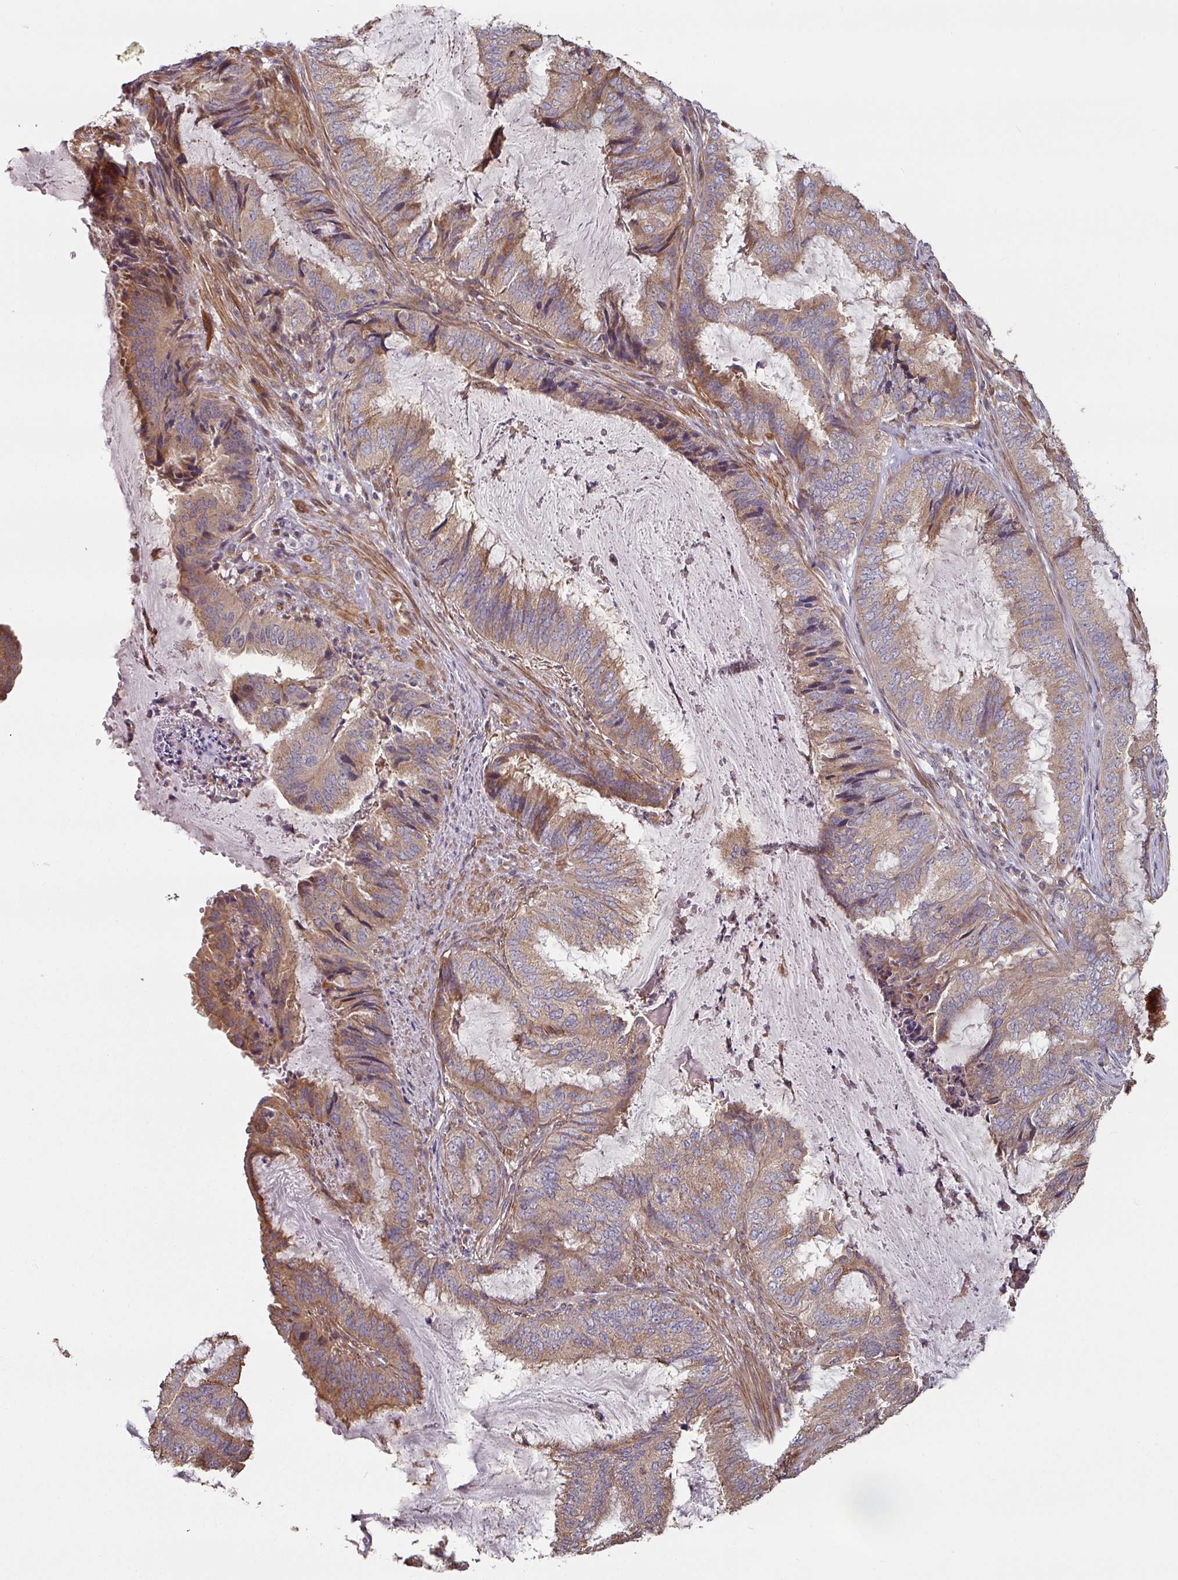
{"staining": {"intensity": "moderate", "quantity": "25%-75%", "location": "cytoplasmic/membranous"}, "tissue": "endometrial cancer", "cell_type": "Tumor cells", "image_type": "cancer", "snomed": [{"axis": "morphology", "description": "Adenocarcinoma, NOS"}, {"axis": "topography", "description": "Endometrium"}], "caption": "The immunohistochemical stain shows moderate cytoplasmic/membranous positivity in tumor cells of adenocarcinoma (endometrial) tissue.", "gene": "SIK1", "patient": {"sex": "female", "age": 51}}